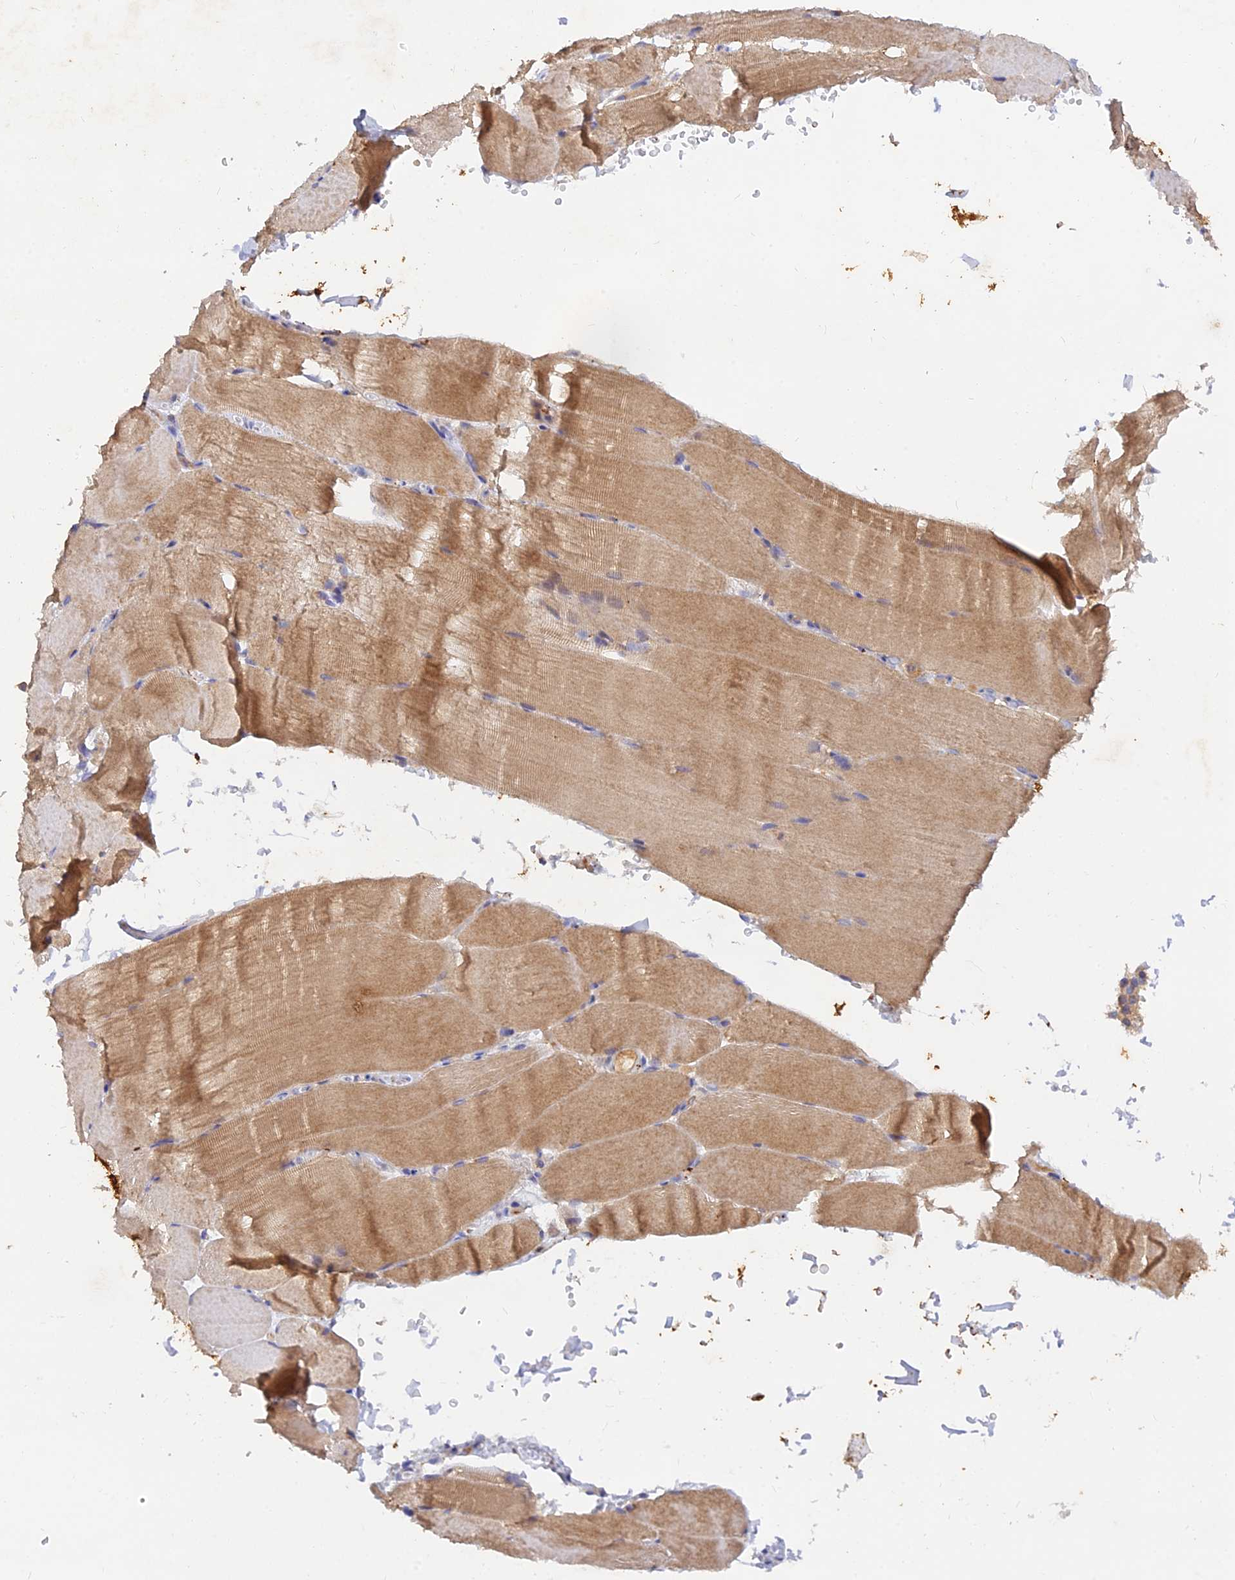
{"staining": {"intensity": "moderate", "quantity": ">75%", "location": "cytoplasmic/membranous"}, "tissue": "skeletal muscle", "cell_type": "Myocytes", "image_type": "normal", "snomed": [{"axis": "morphology", "description": "Normal tissue, NOS"}, {"axis": "topography", "description": "Skeletal muscle"}, {"axis": "topography", "description": "Parathyroid gland"}], "caption": "Immunohistochemistry (DAB (3,3'-diaminobenzidine)) staining of benign human skeletal muscle demonstrates moderate cytoplasmic/membranous protein expression in approximately >75% of myocytes.", "gene": "ACSM5", "patient": {"sex": "female", "age": 37}}